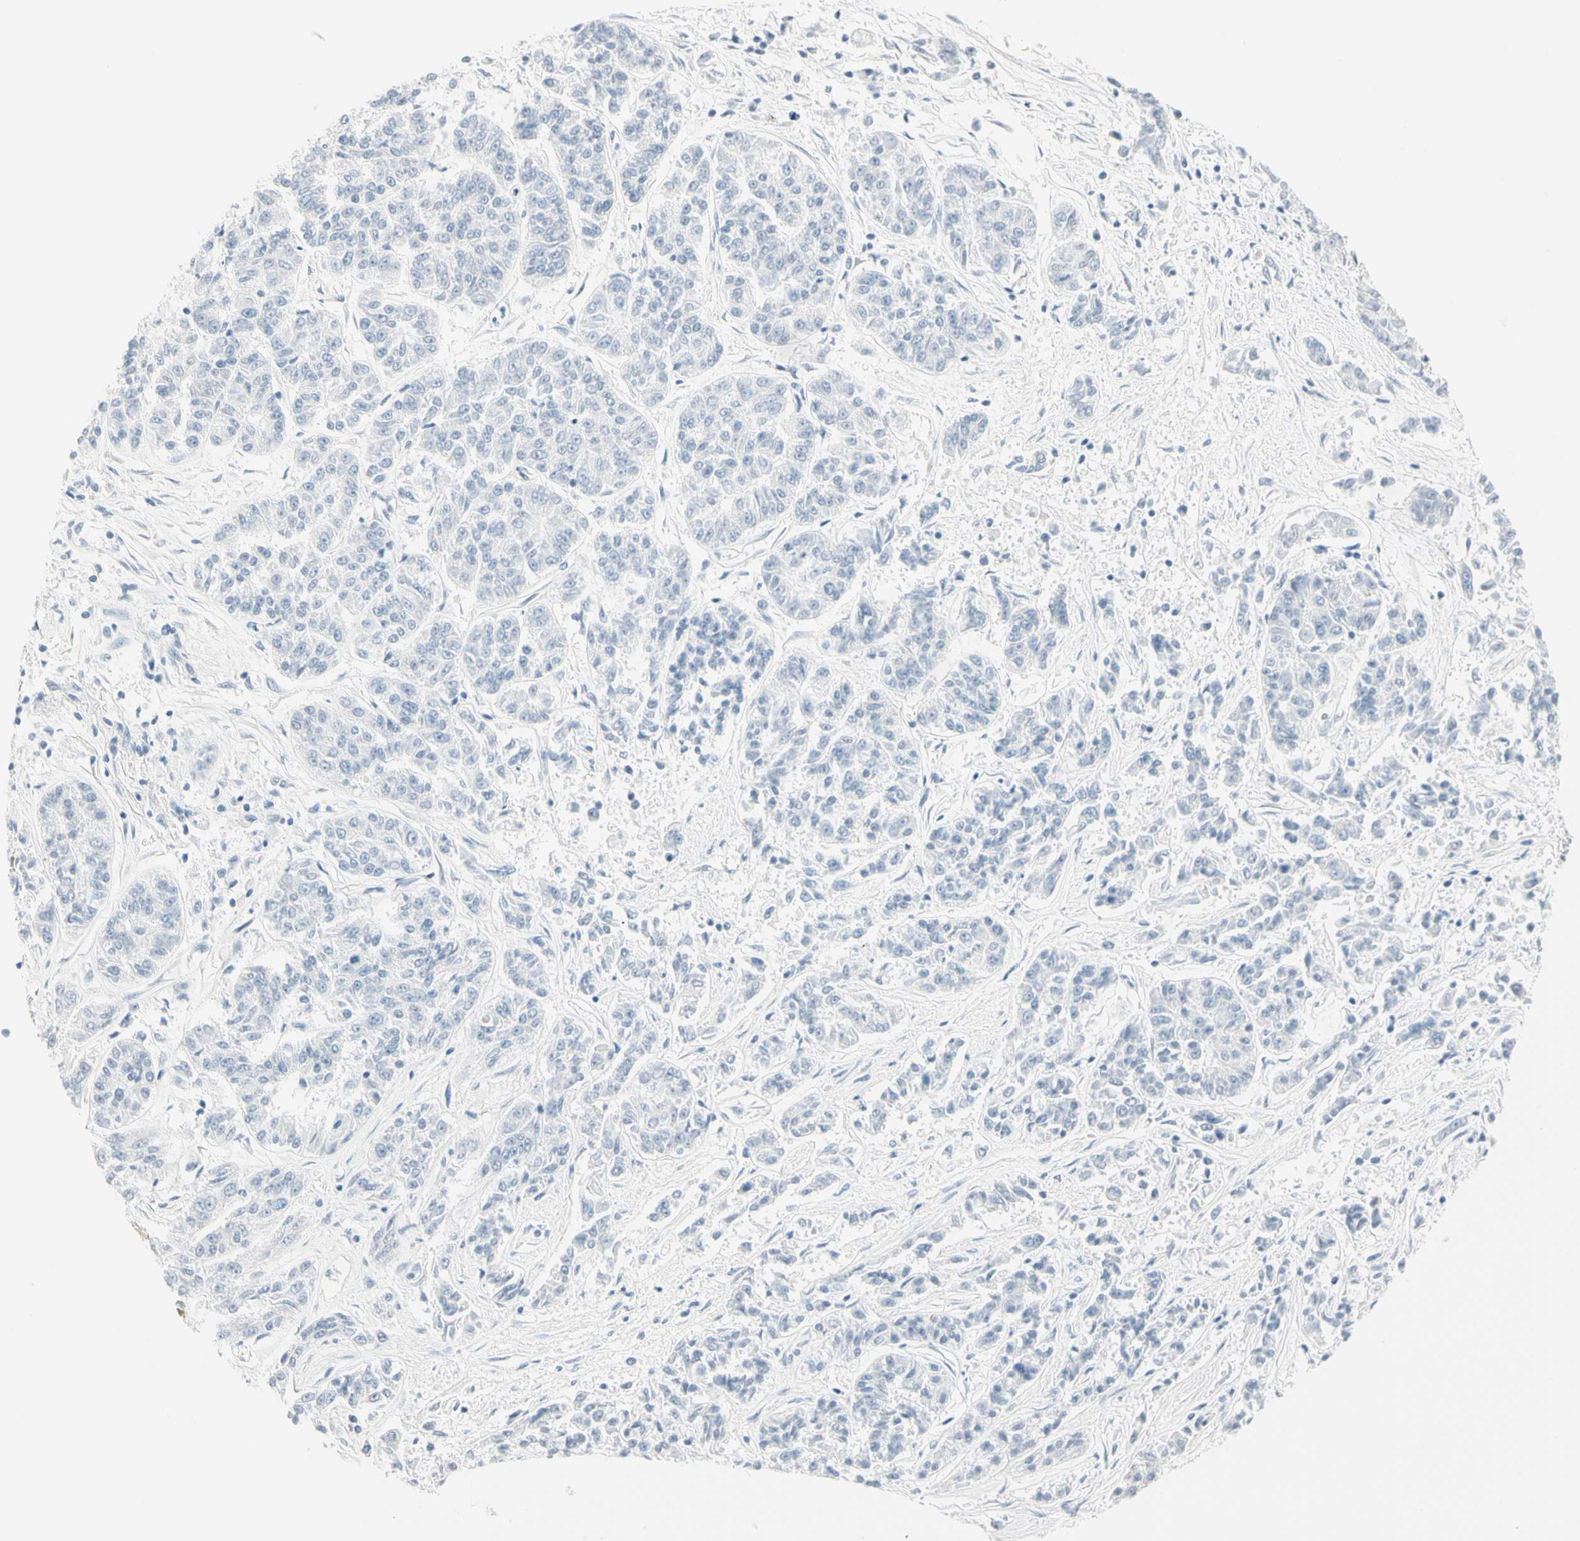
{"staining": {"intensity": "negative", "quantity": "none", "location": "none"}, "tissue": "lung cancer", "cell_type": "Tumor cells", "image_type": "cancer", "snomed": [{"axis": "morphology", "description": "Adenocarcinoma, NOS"}, {"axis": "topography", "description": "Lung"}], "caption": "There is no significant positivity in tumor cells of adenocarcinoma (lung). The staining is performed using DAB brown chromogen with nuclei counter-stained in using hematoxylin.", "gene": "MLLT10", "patient": {"sex": "male", "age": 84}}